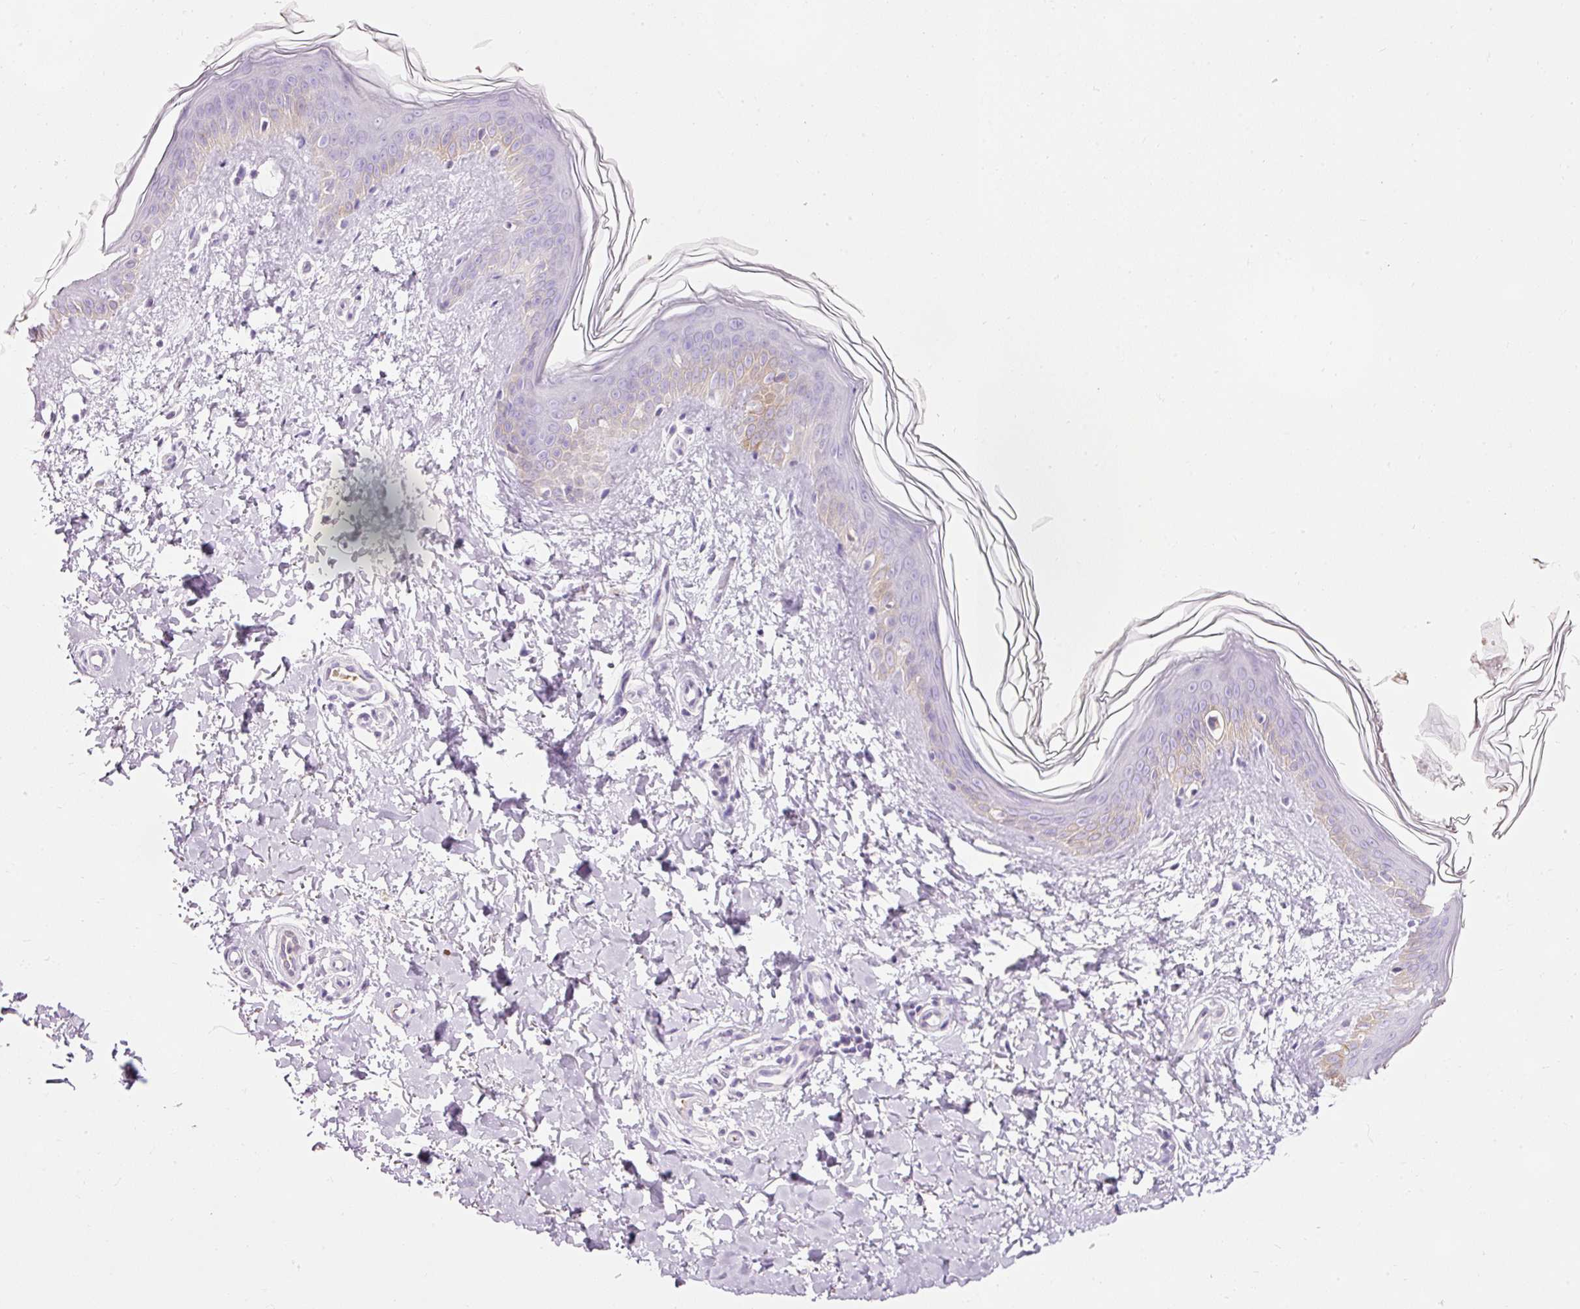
{"staining": {"intensity": "negative", "quantity": "none", "location": "none"}, "tissue": "skin", "cell_type": "Fibroblasts", "image_type": "normal", "snomed": [{"axis": "morphology", "description": "Normal tissue, NOS"}, {"axis": "topography", "description": "Skin"}], "caption": "The photomicrograph displays no staining of fibroblasts in benign skin.", "gene": "DHRS11", "patient": {"sex": "female", "age": 41}}